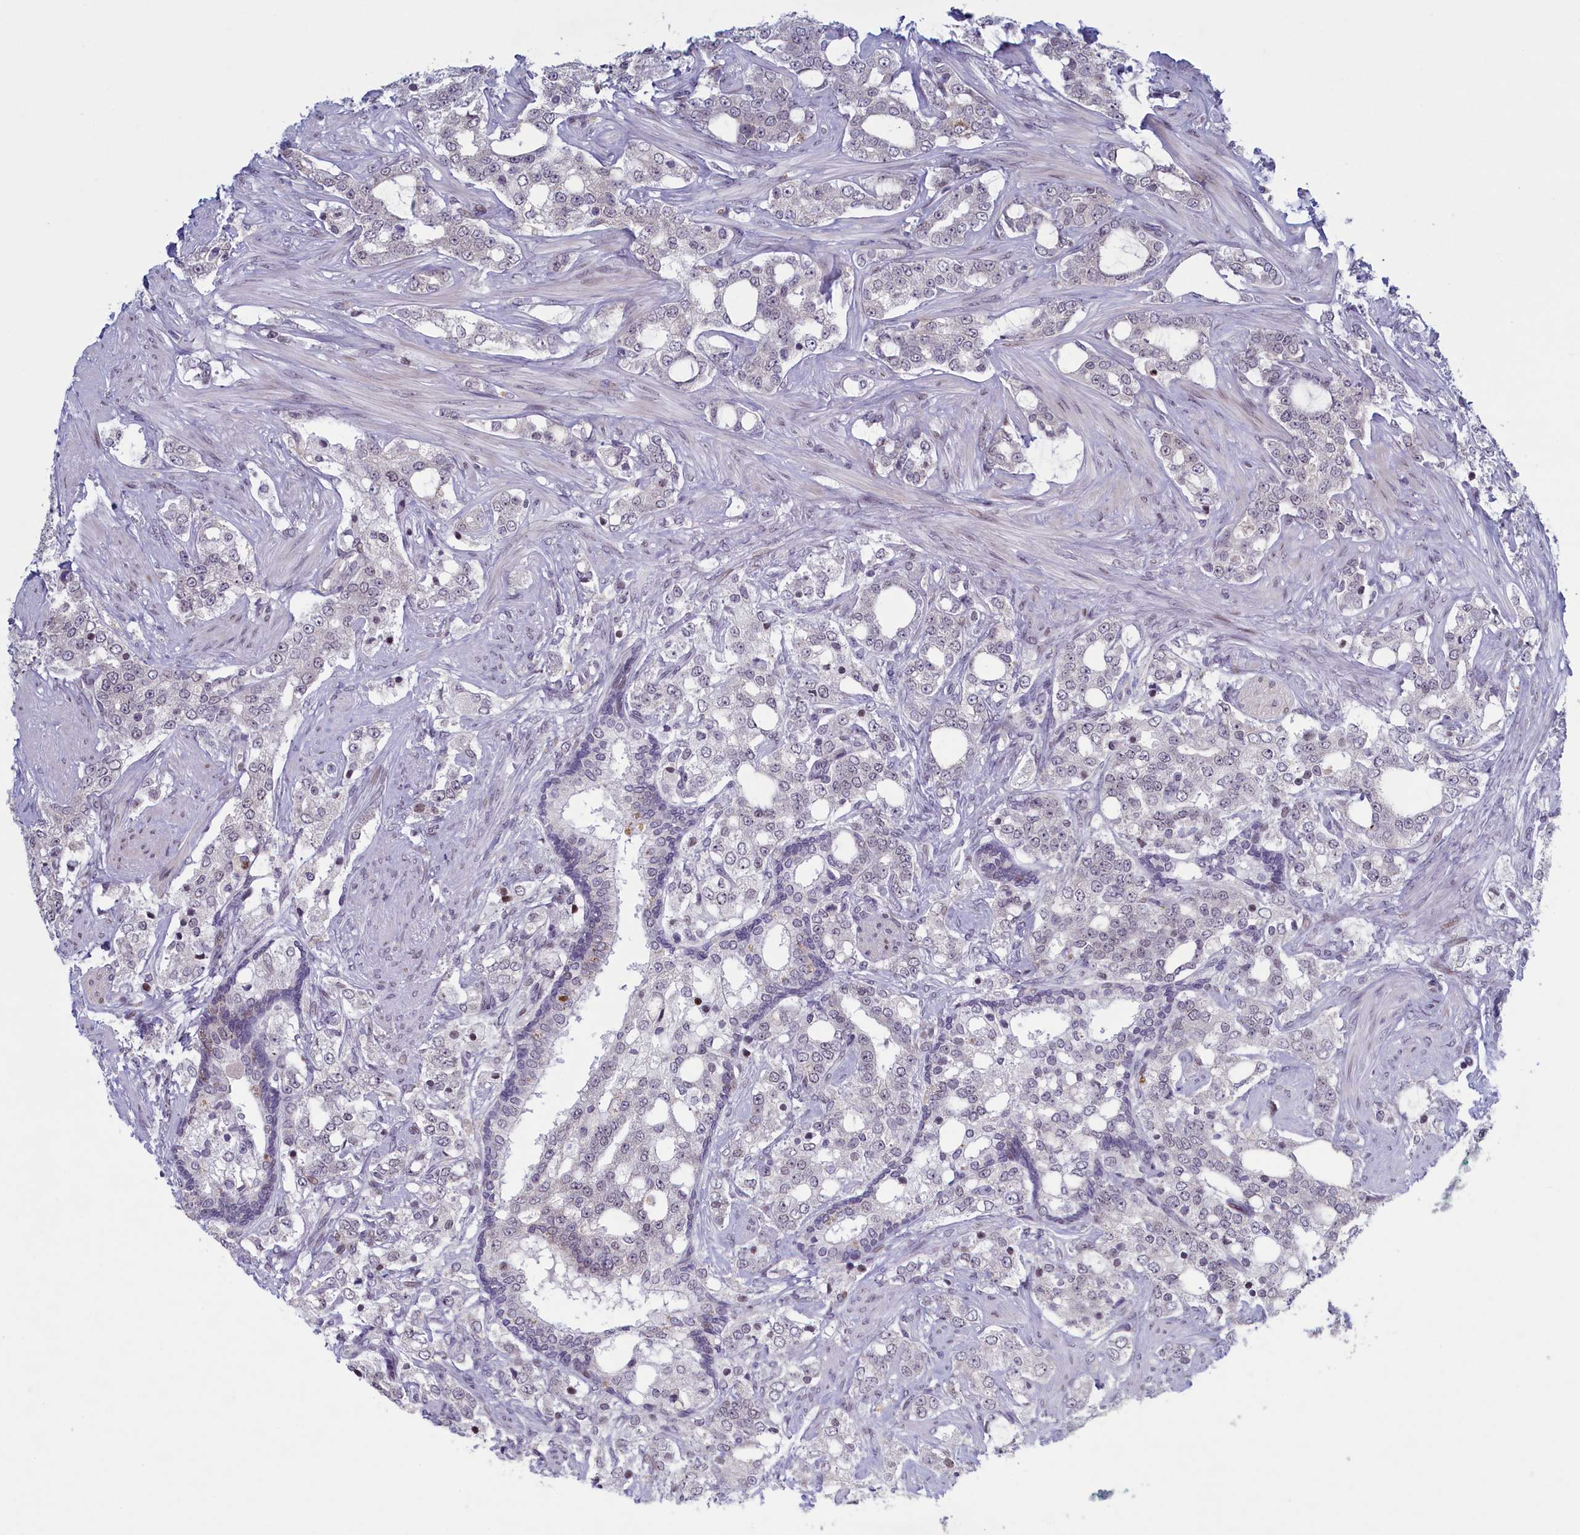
{"staining": {"intensity": "negative", "quantity": "none", "location": "none"}, "tissue": "prostate cancer", "cell_type": "Tumor cells", "image_type": "cancer", "snomed": [{"axis": "morphology", "description": "Adenocarcinoma, High grade"}, {"axis": "topography", "description": "Prostate"}], "caption": "High power microscopy photomicrograph of an immunohistochemistry (IHC) image of prostate high-grade adenocarcinoma, revealing no significant expression in tumor cells. The staining was performed using DAB to visualize the protein expression in brown, while the nuclei were stained in blue with hematoxylin (Magnification: 20x).", "gene": "ATF7IP2", "patient": {"sex": "male", "age": 64}}